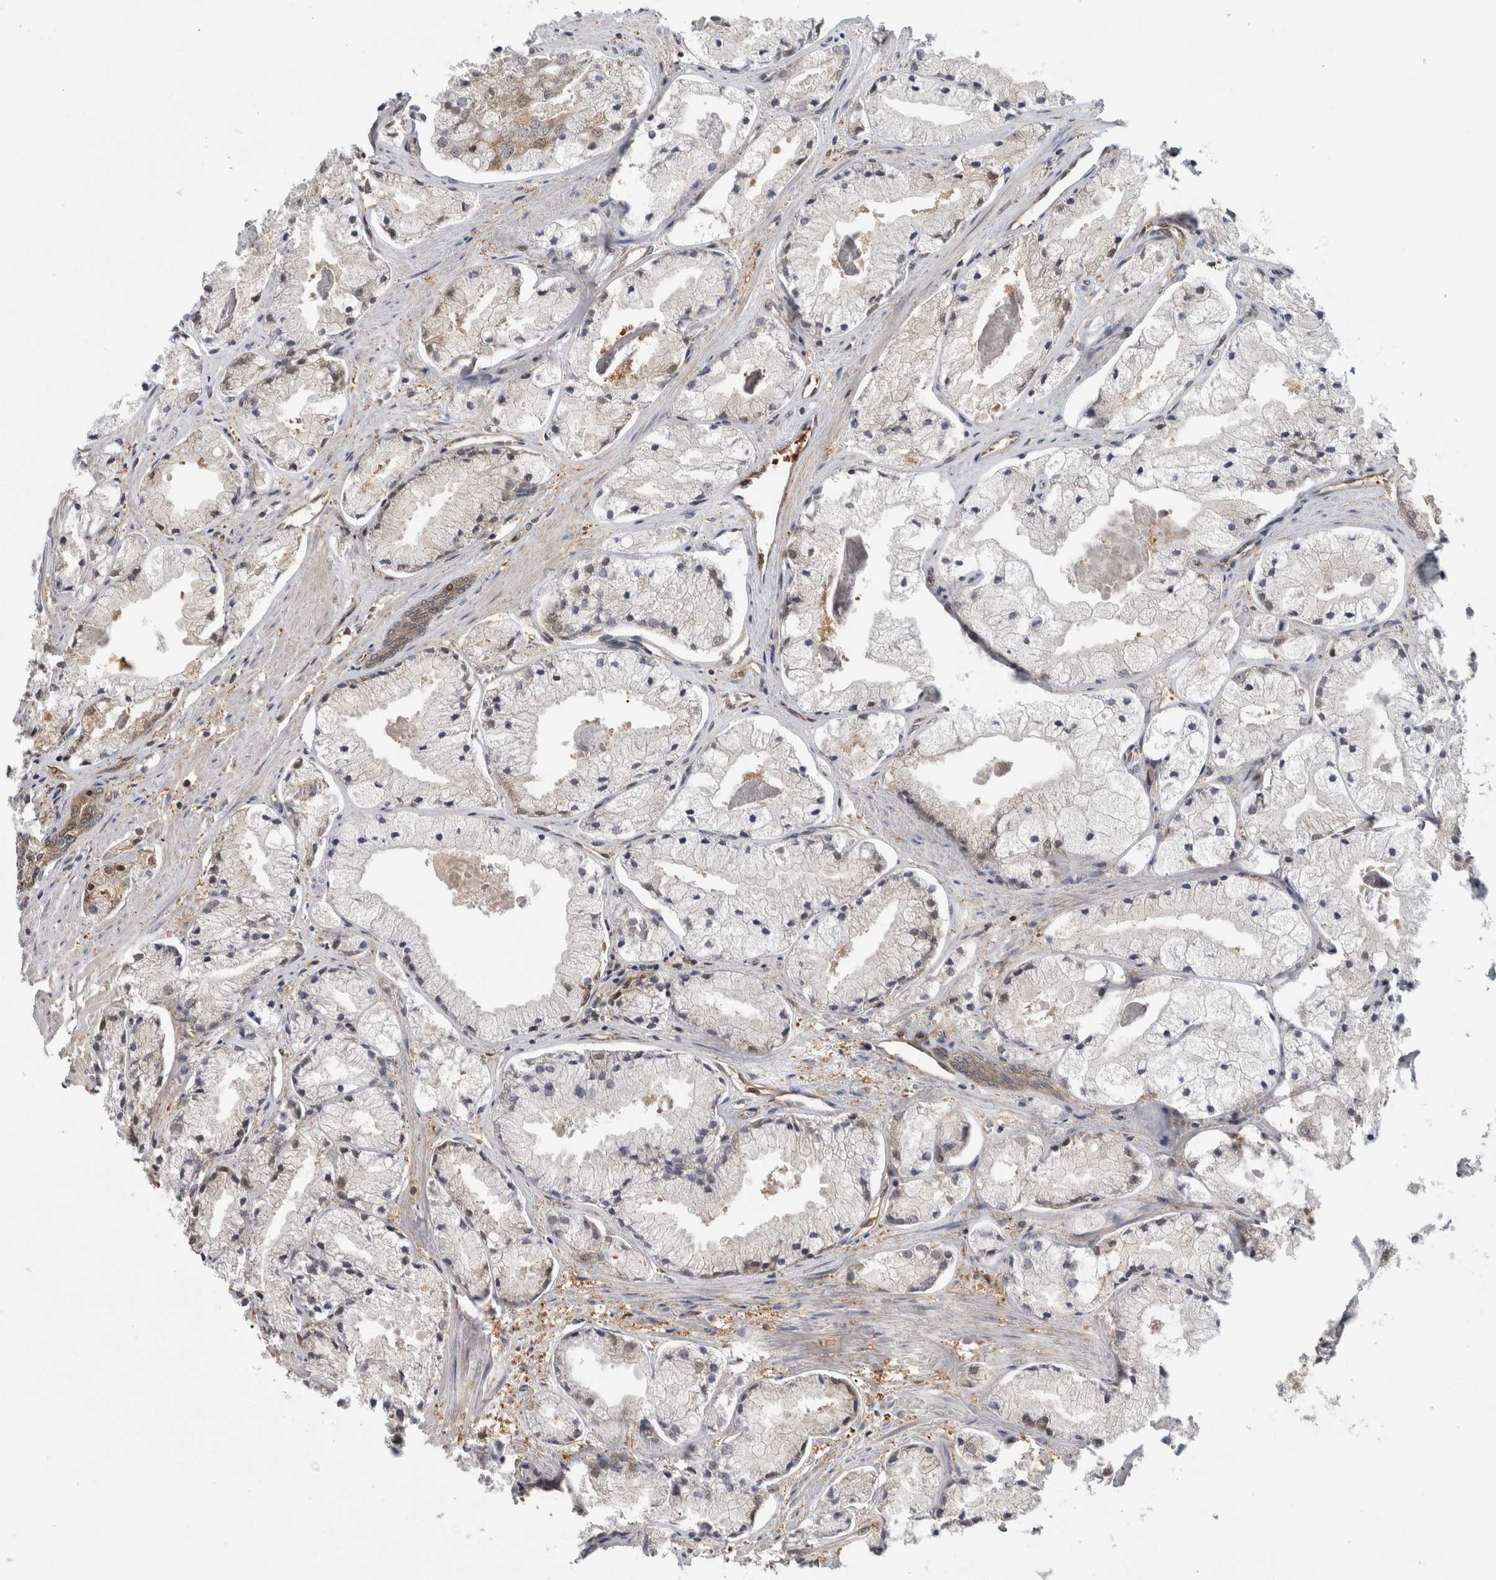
{"staining": {"intensity": "negative", "quantity": "none", "location": "none"}, "tissue": "prostate cancer", "cell_type": "Tumor cells", "image_type": "cancer", "snomed": [{"axis": "morphology", "description": "Adenocarcinoma, High grade"}, {"axis": "topography", "description": "Prostate"}], "caption": "This is an immunohistochemistry image of prostate cancer. There is no staining in tumor cells.", "gene": "ASTN2", "patient": {"sex": "male", "age": 50}}